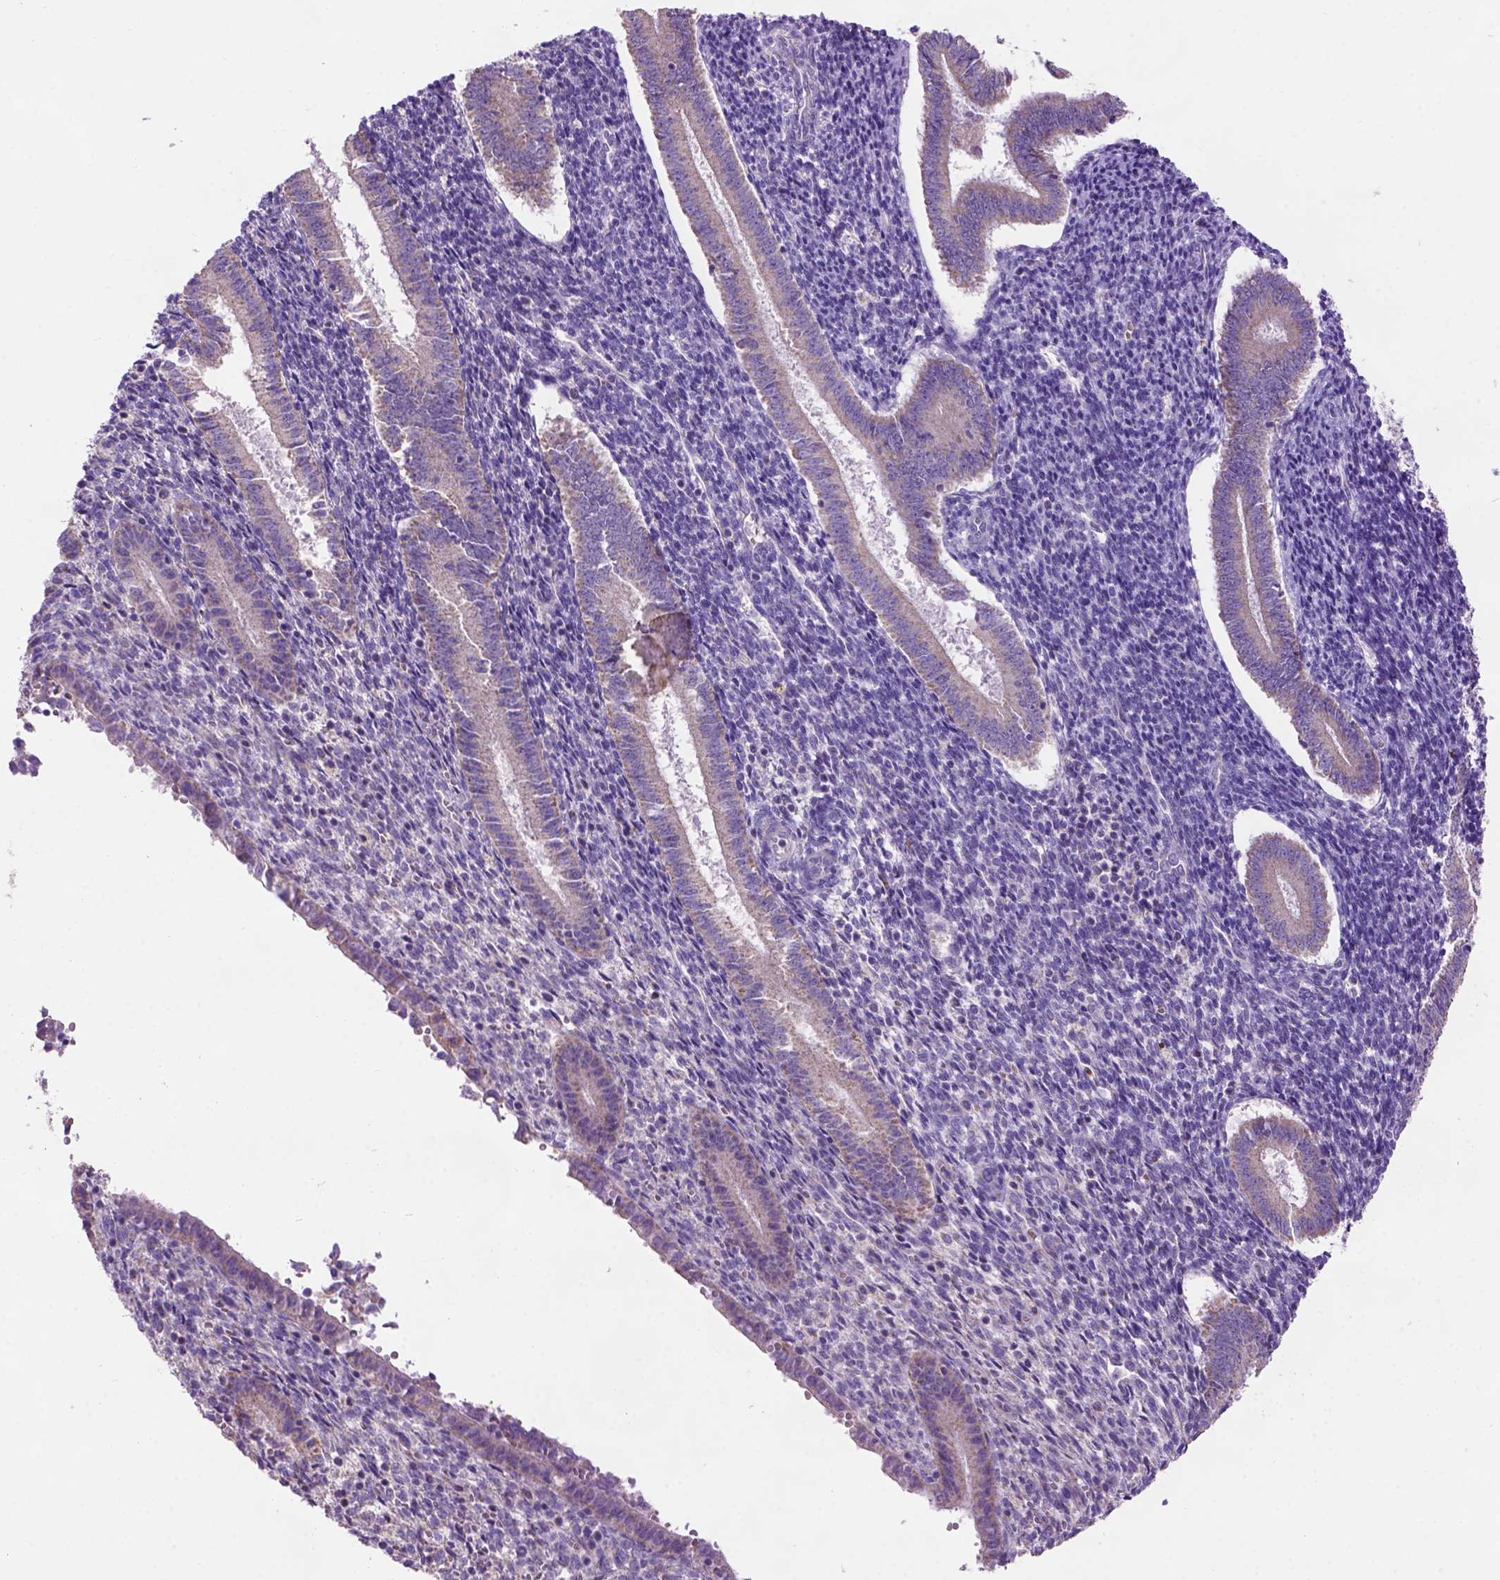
{"staining": {"intensity": "negative", "quantity": "none", "location": "none"}, "tissue": "endometrium", "cell_type": "Cells in endometrial stroma", "image_type": "normal", "snomed": [{"axis": "morphology", "description": "Normal tissue, NOS"}, {"axis": "topography", "description": "Endometrium"}], "caption": "This is an immunohistochemistry (IHC) histopathology image of normal human endometrium. There is no expression in cells in endometrial stroma.", "gene": "L2HGDH", "patient": {"sex": "female", "age": 25}}